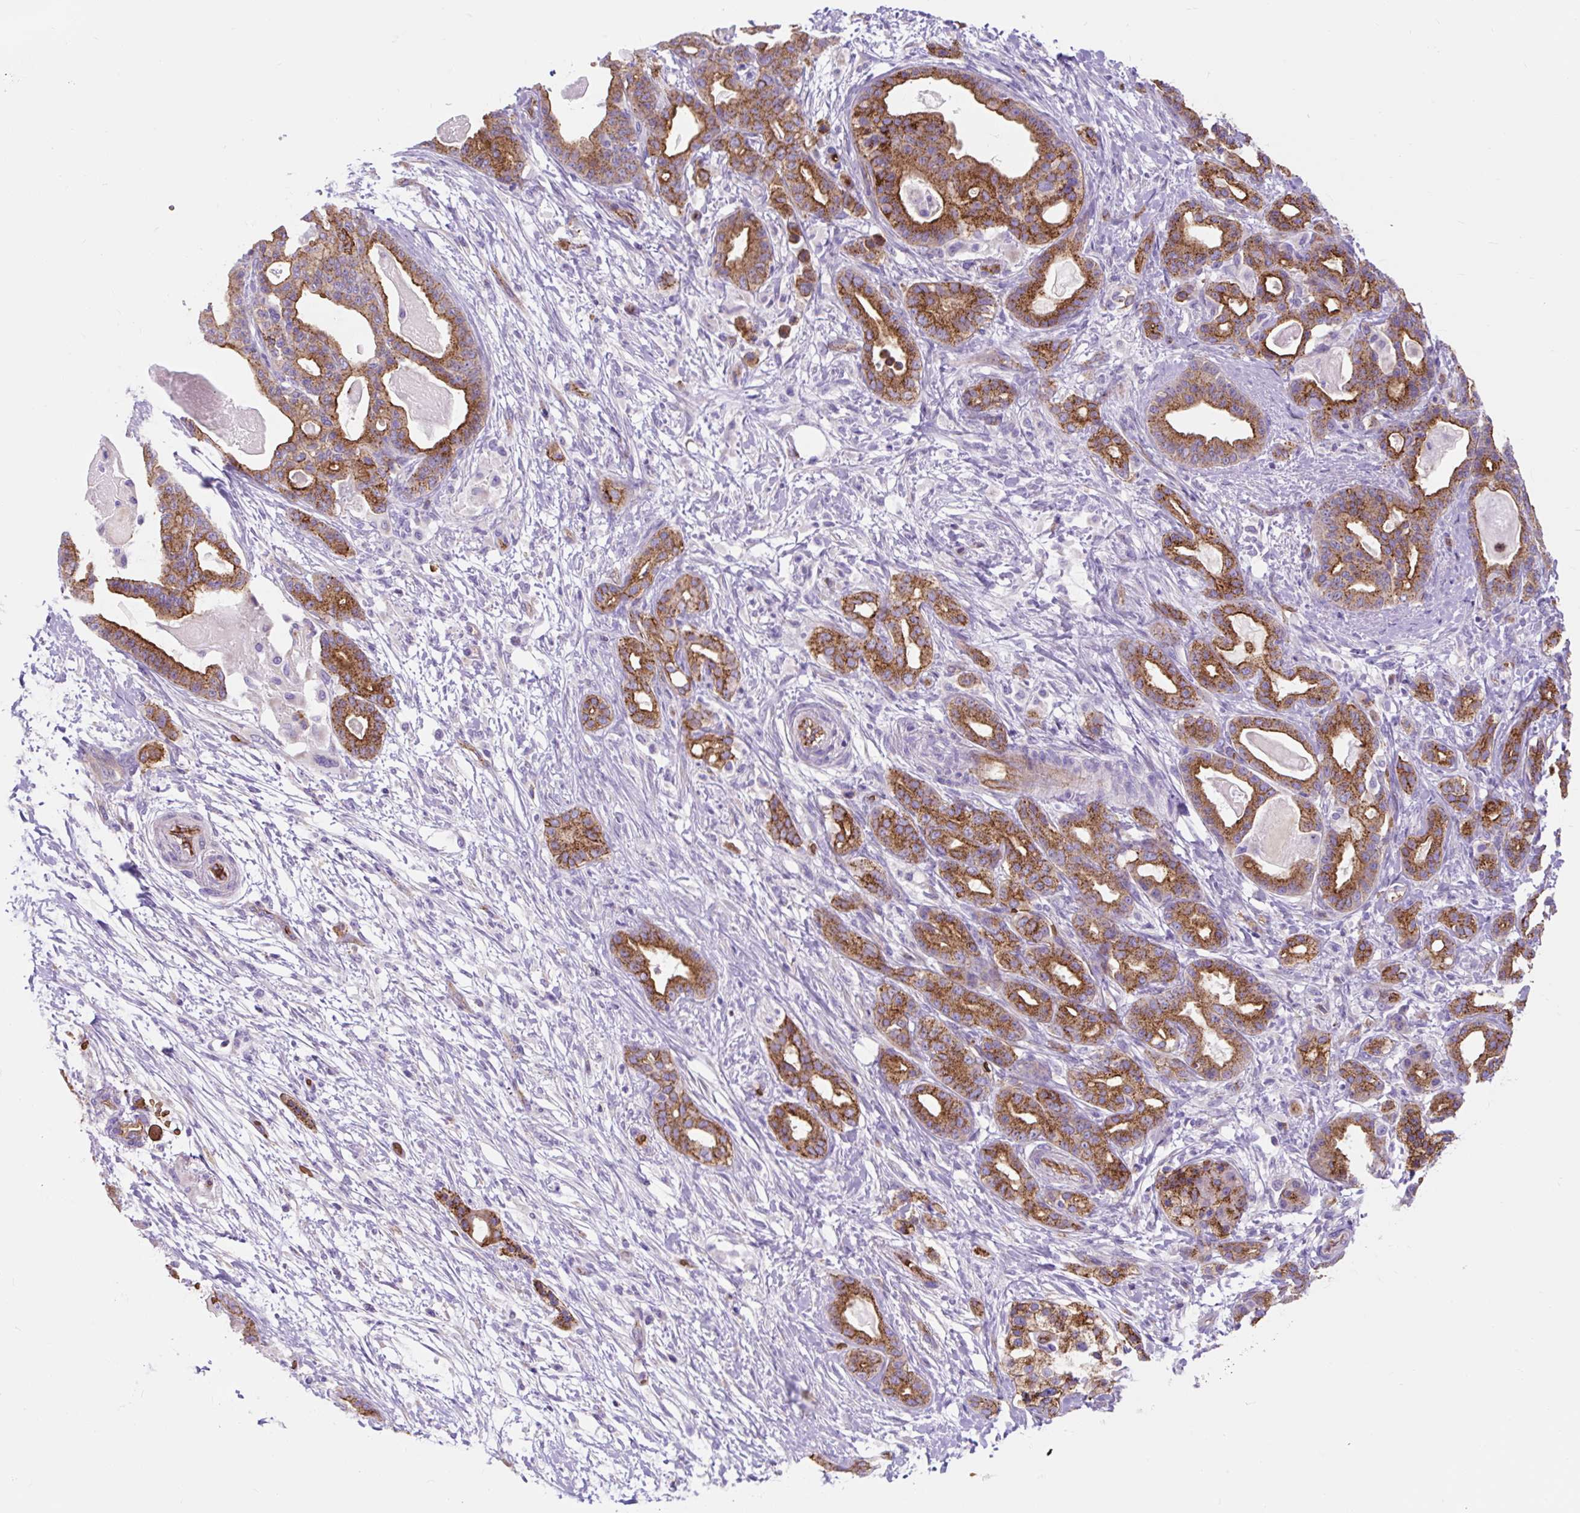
{"staining": {"intensity": "strong", "quantity": ">75%", "location": "cytoplasmic/membranous"}, "tissue": "pancreatic cancer", "cell_type": "Tumor cells", "image_type": "cancer", "snomed": [{"axis": "morphology", "description": "Adenocarcinoma, NOS"}, {"axis": "topography", "description": "Pancreas"}], "caption": "The photomicrograph demonstrates staining of pancreatic cancer (adenocarcinoma), revealing strong cytoplasmic/membranous protein staining (brown color) within tumor cells.", "gene": "HIP1R", "patient": {"sex": "male", "age": 63}}